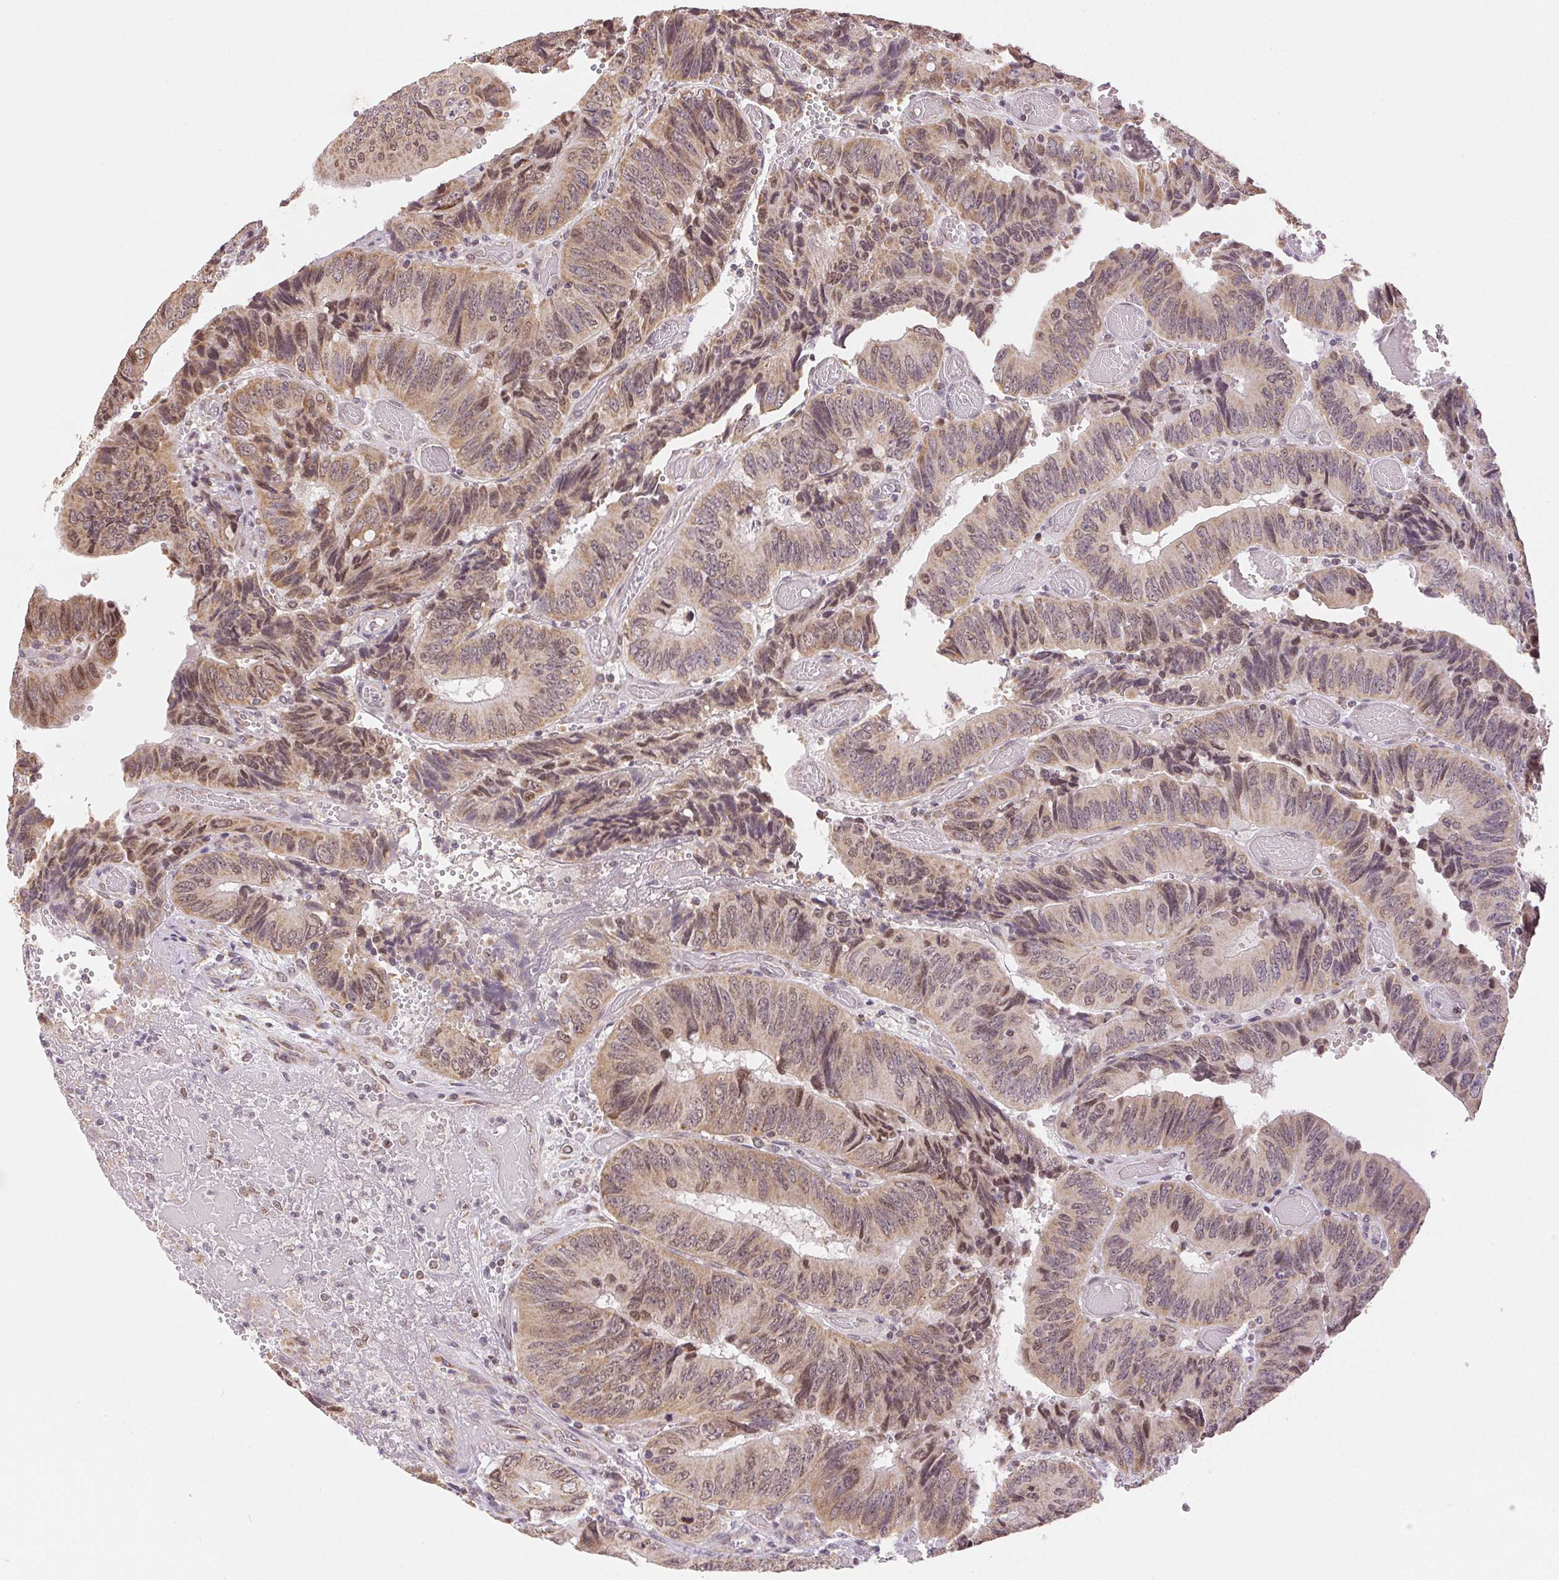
{"staining": {"intensity": "weak", "quantity": ">75%", "location": "cytoplasmic/membranous,nuclear"}, "tissue": "colorectal cancer", "cell_type": "Tumor cells", "image_type": "cancer", "snomed": [{"axis": "morphology", "description": "Adenocarcinoma, NOS"}, {"axis": "topography", "description": "Colon"}], "caption": "Human colorectal adenocarcinoma stained with a protein marker displays weak staining in tumor cells.", "gene": "PIWIL4", "patient": {"sex": "female", "age": 84}}